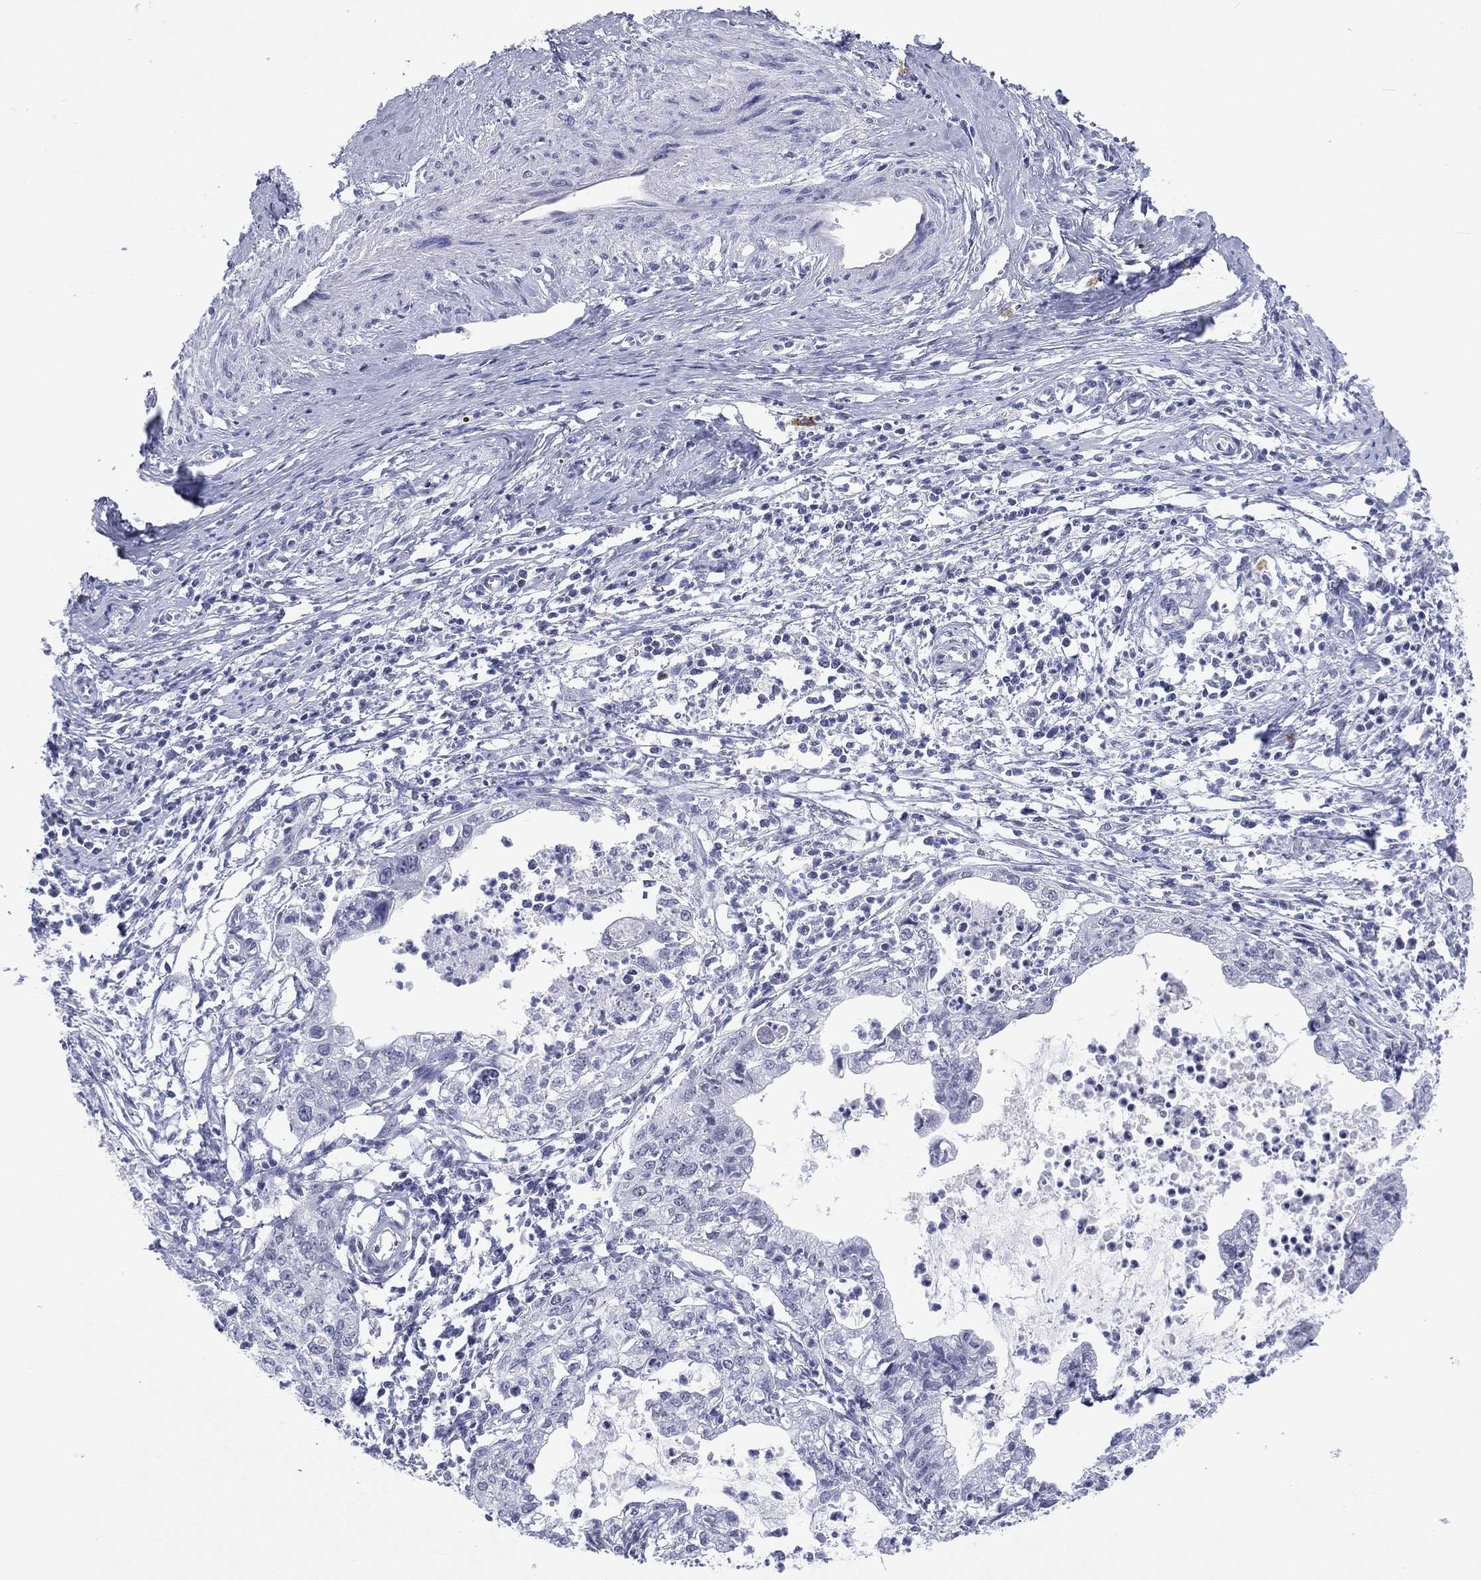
{"staining": {"intensity": "negative", "quantity": "none", "location": "none"}, "tissue": "cervical cancer", "cell_type": "Tumor cells", "image_type": "cancer", "snomed": [{"axis": "morphology", "description": "Normal tissue, NOS"}, {"axis": "morphology", "description": "Adenocarcinoma, NOS"}, {"axis": "topography", "description": "Cervix"}], "caption": "Image shows no protein positivity in tumor cells of cervical cancer tissue.", "gene": "SSX1", "patient": {"sex": "female", "age": 38}}